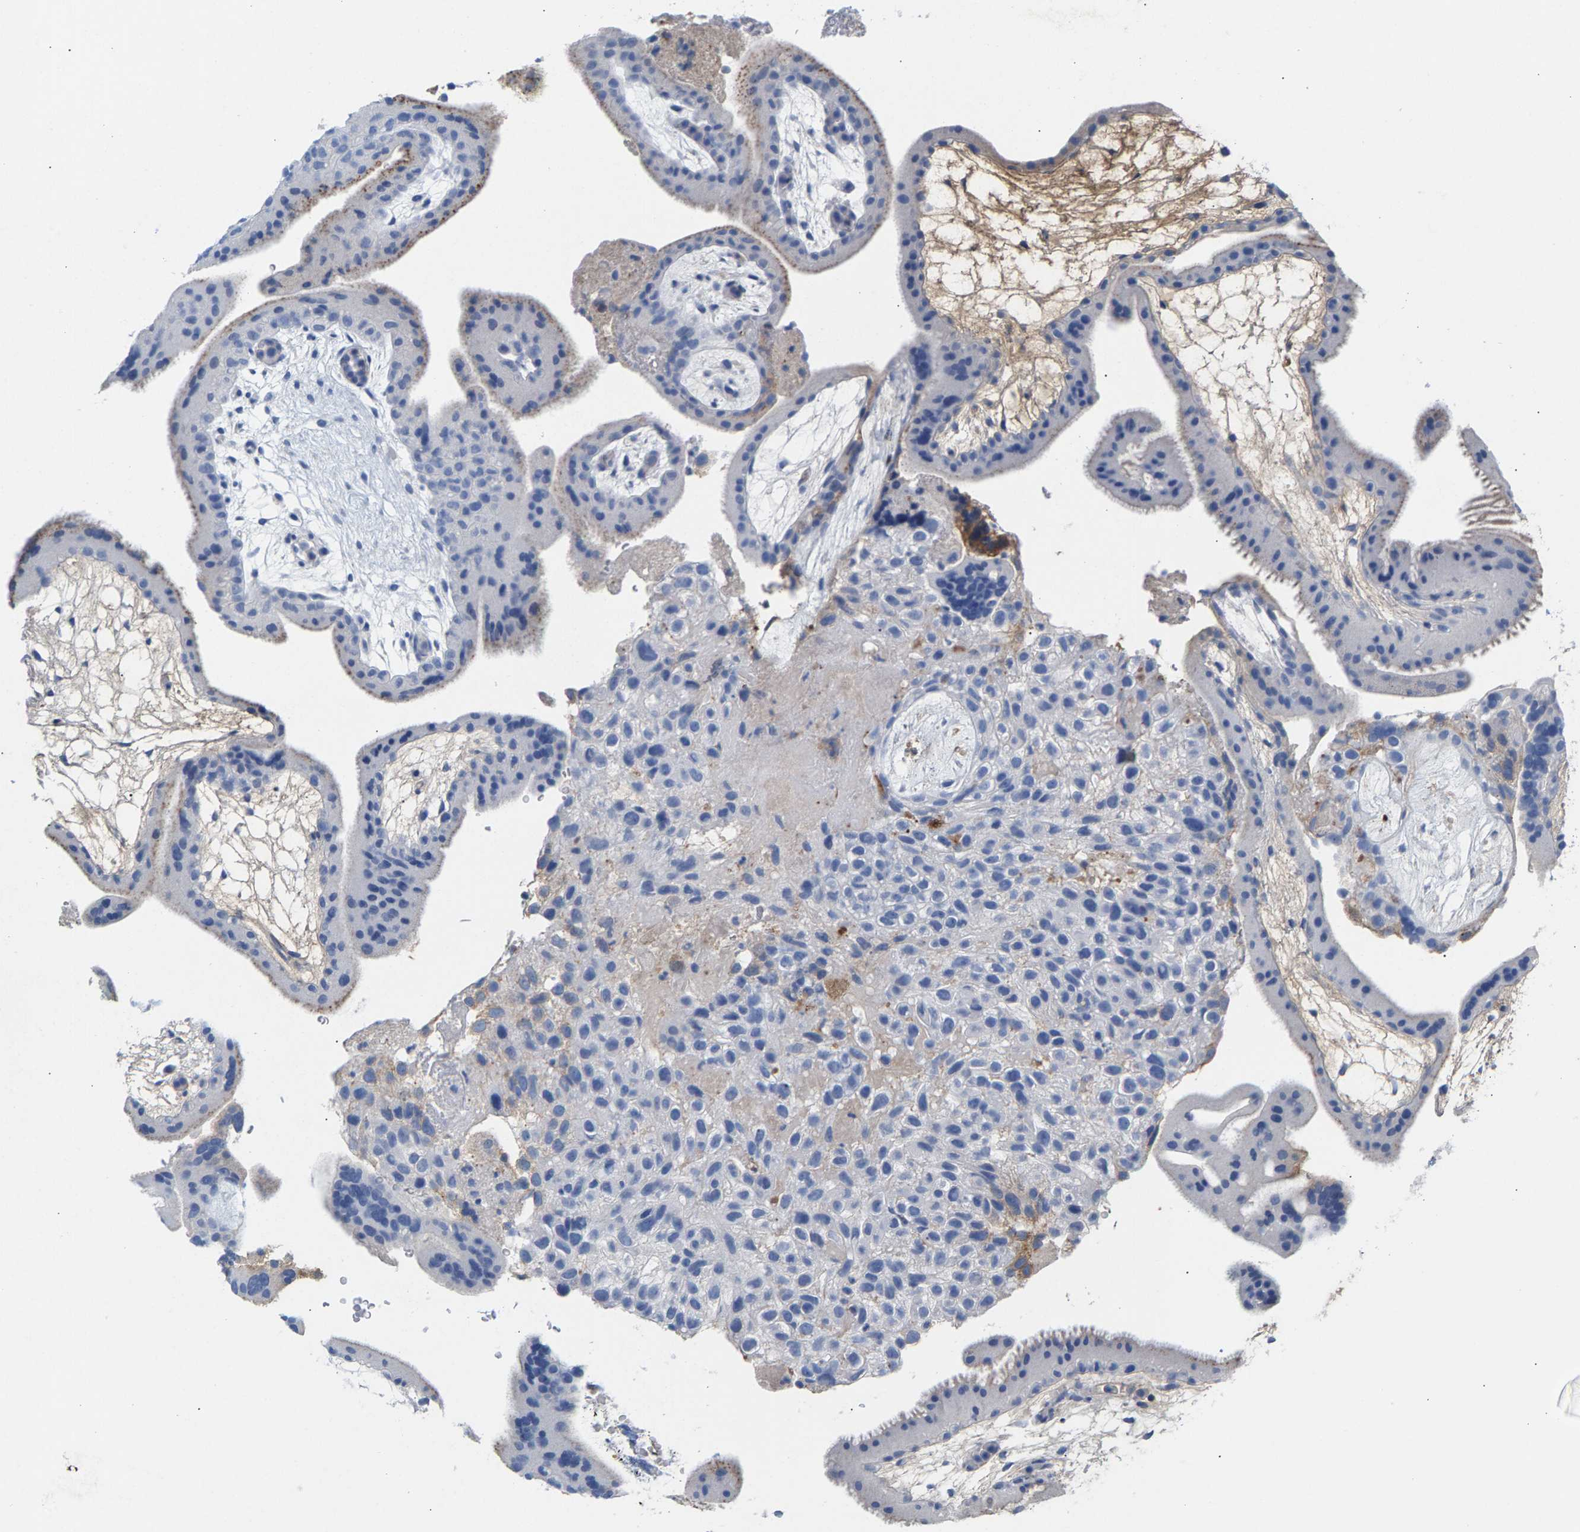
{"staining": {"intensity": "negative", "quantity": "none", "location": "none"}, "tissue": "placenta", "cell_type": "Decidual cells", "image_type": "normal", "snomed": [{"axis": "morphology", "description": "Normal tissue, NOS"}, {"axis": "topography", "description": "Placenta"}], "caption": "Immunohistochemistry histopathology image of normal placenta stained for a protein (brown), which reveals no staining in decidual cells.", "gene": "APOH", "patient": {"sex": "female", "age": 19}}